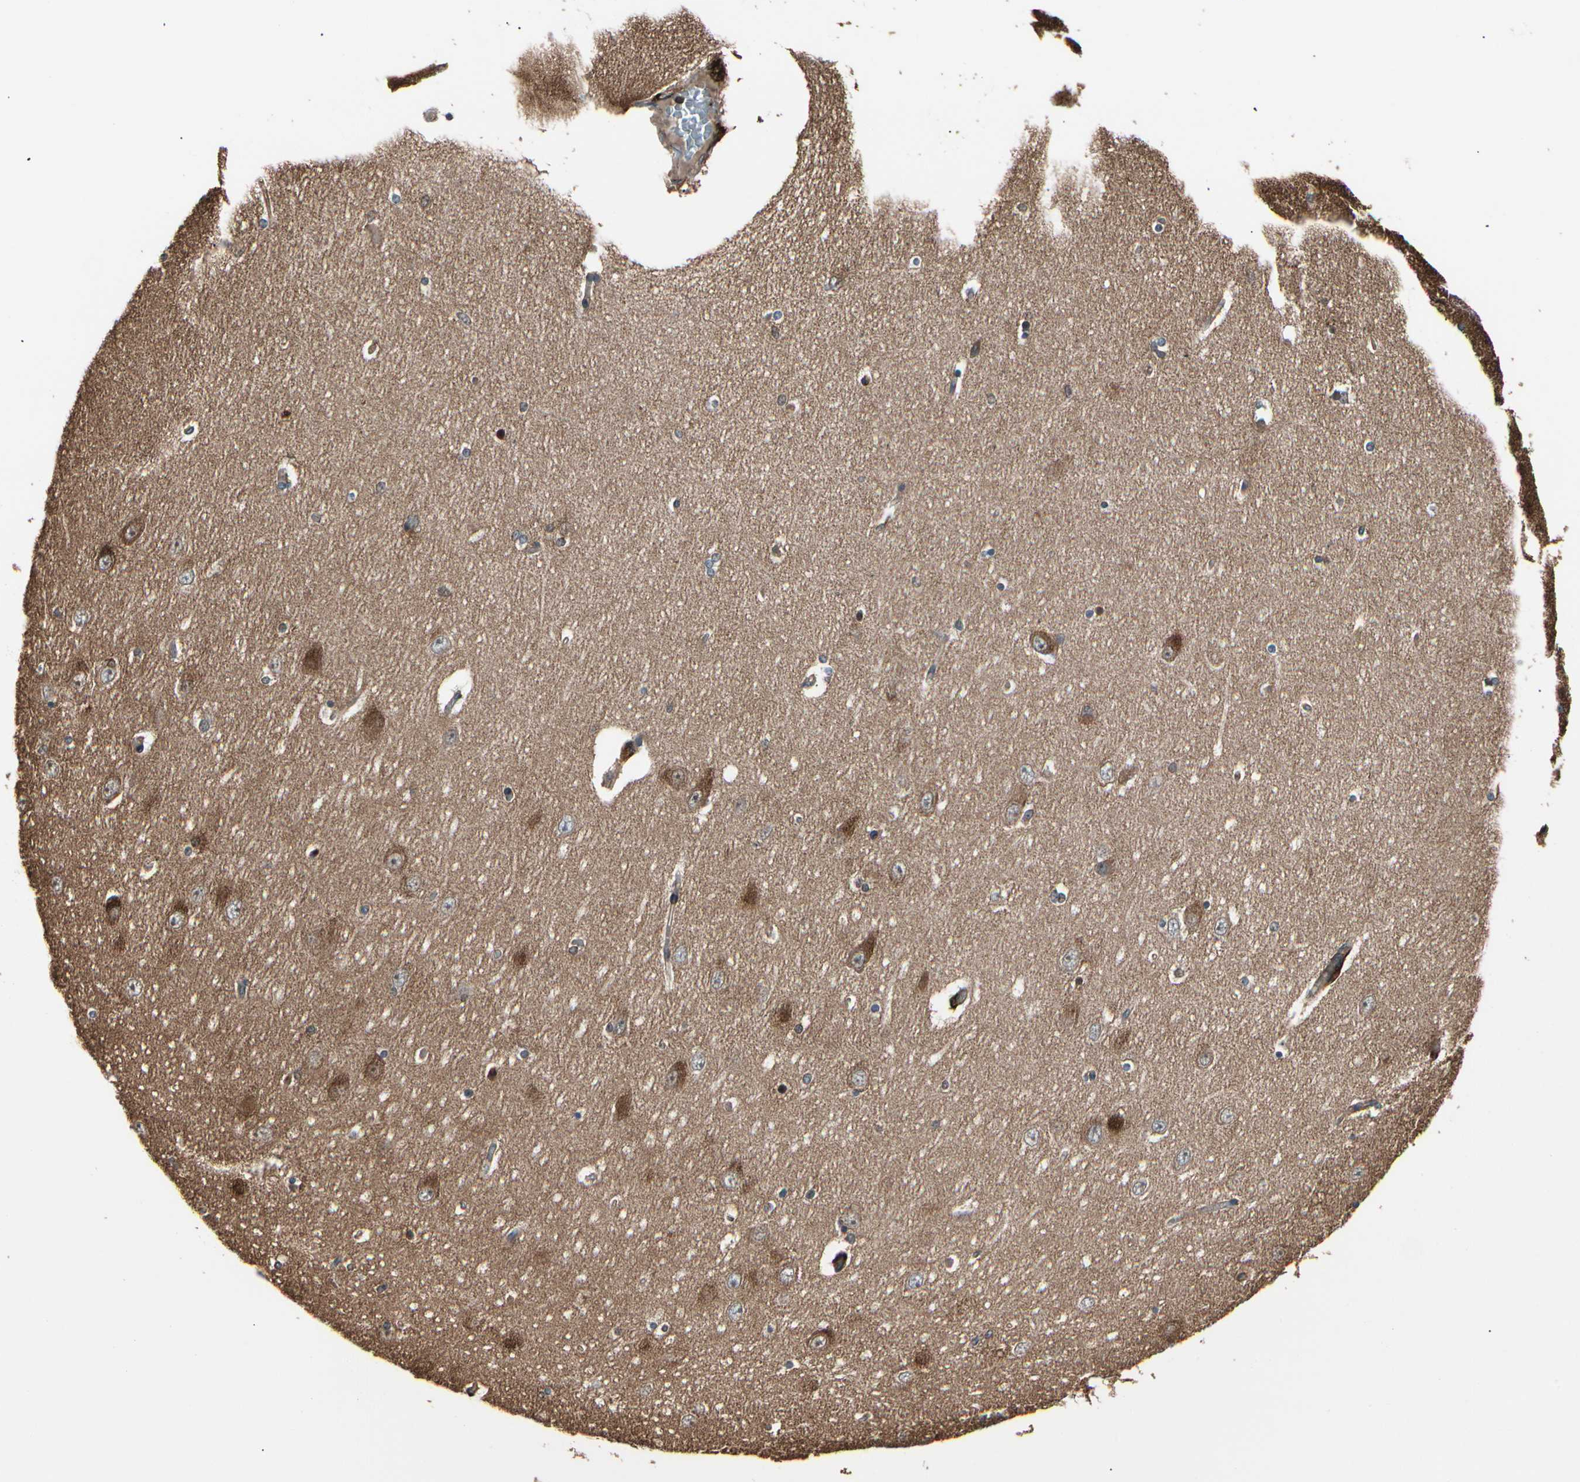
{"staining": {"intensity": "moderate", "quantity": "<25%", "location": "cytoplasmic/membranous"}, "tissue": "hippocampus", "cell_type": "Glial cells", "image_type": "normal", "snomed": [{"axis": "morphology", "description": "Normal tissue, NOS"}, {"axis": "topography", "description": "Hippocampus"}], "caption": "Human hippocampus stained with a brown dye displays moderate cytoplasmic/membranous positive staining in approximately <25% of glial cells.", "gene": "MAPK13", "patient": {"sex": "female", "age": 54}}